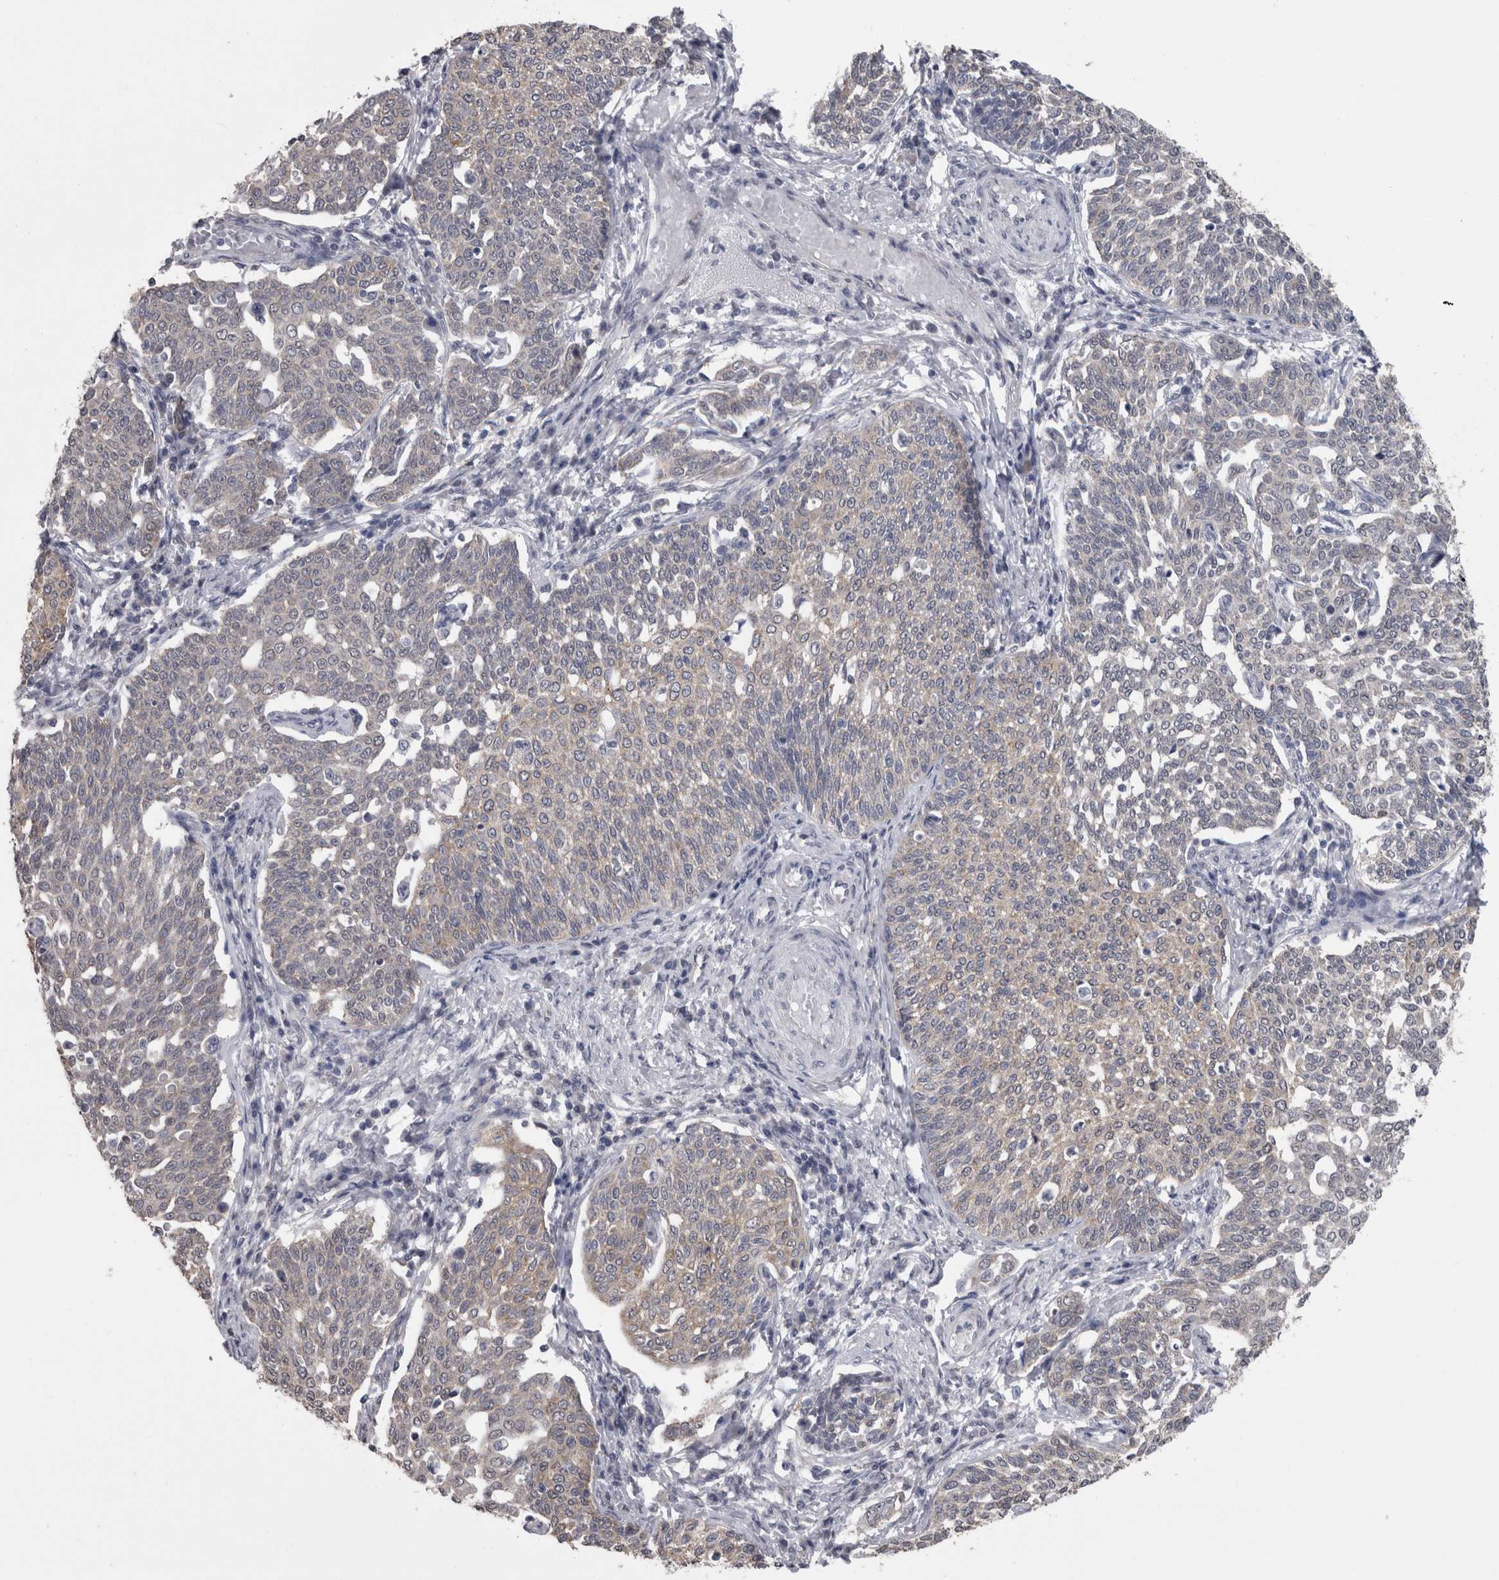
{"staining": {"intensity": "weak", "quantity": "25%-75%", "location": "cytoplasmic/membranous"}, "tissue": "cervical cancer", "cell_type": "Tumor cells", "image_type": "cancer", "snomed": [{"axis": "morphology", "description": "Squamous cell carcinoma, NOS"}, {"axis": "topography", "description": "Cervix"}], "caption": "The micrograph exhibits staining of cervical cancer (squamous cell carcinoma), revealing weak cytoplasmic/membranous protein expression (brown color) within tumor cells. The protein is shown in brown color, while the nuclei are stained blue.", "gene": "DDX6", "patient": {"sex": "female", "age": 34}}